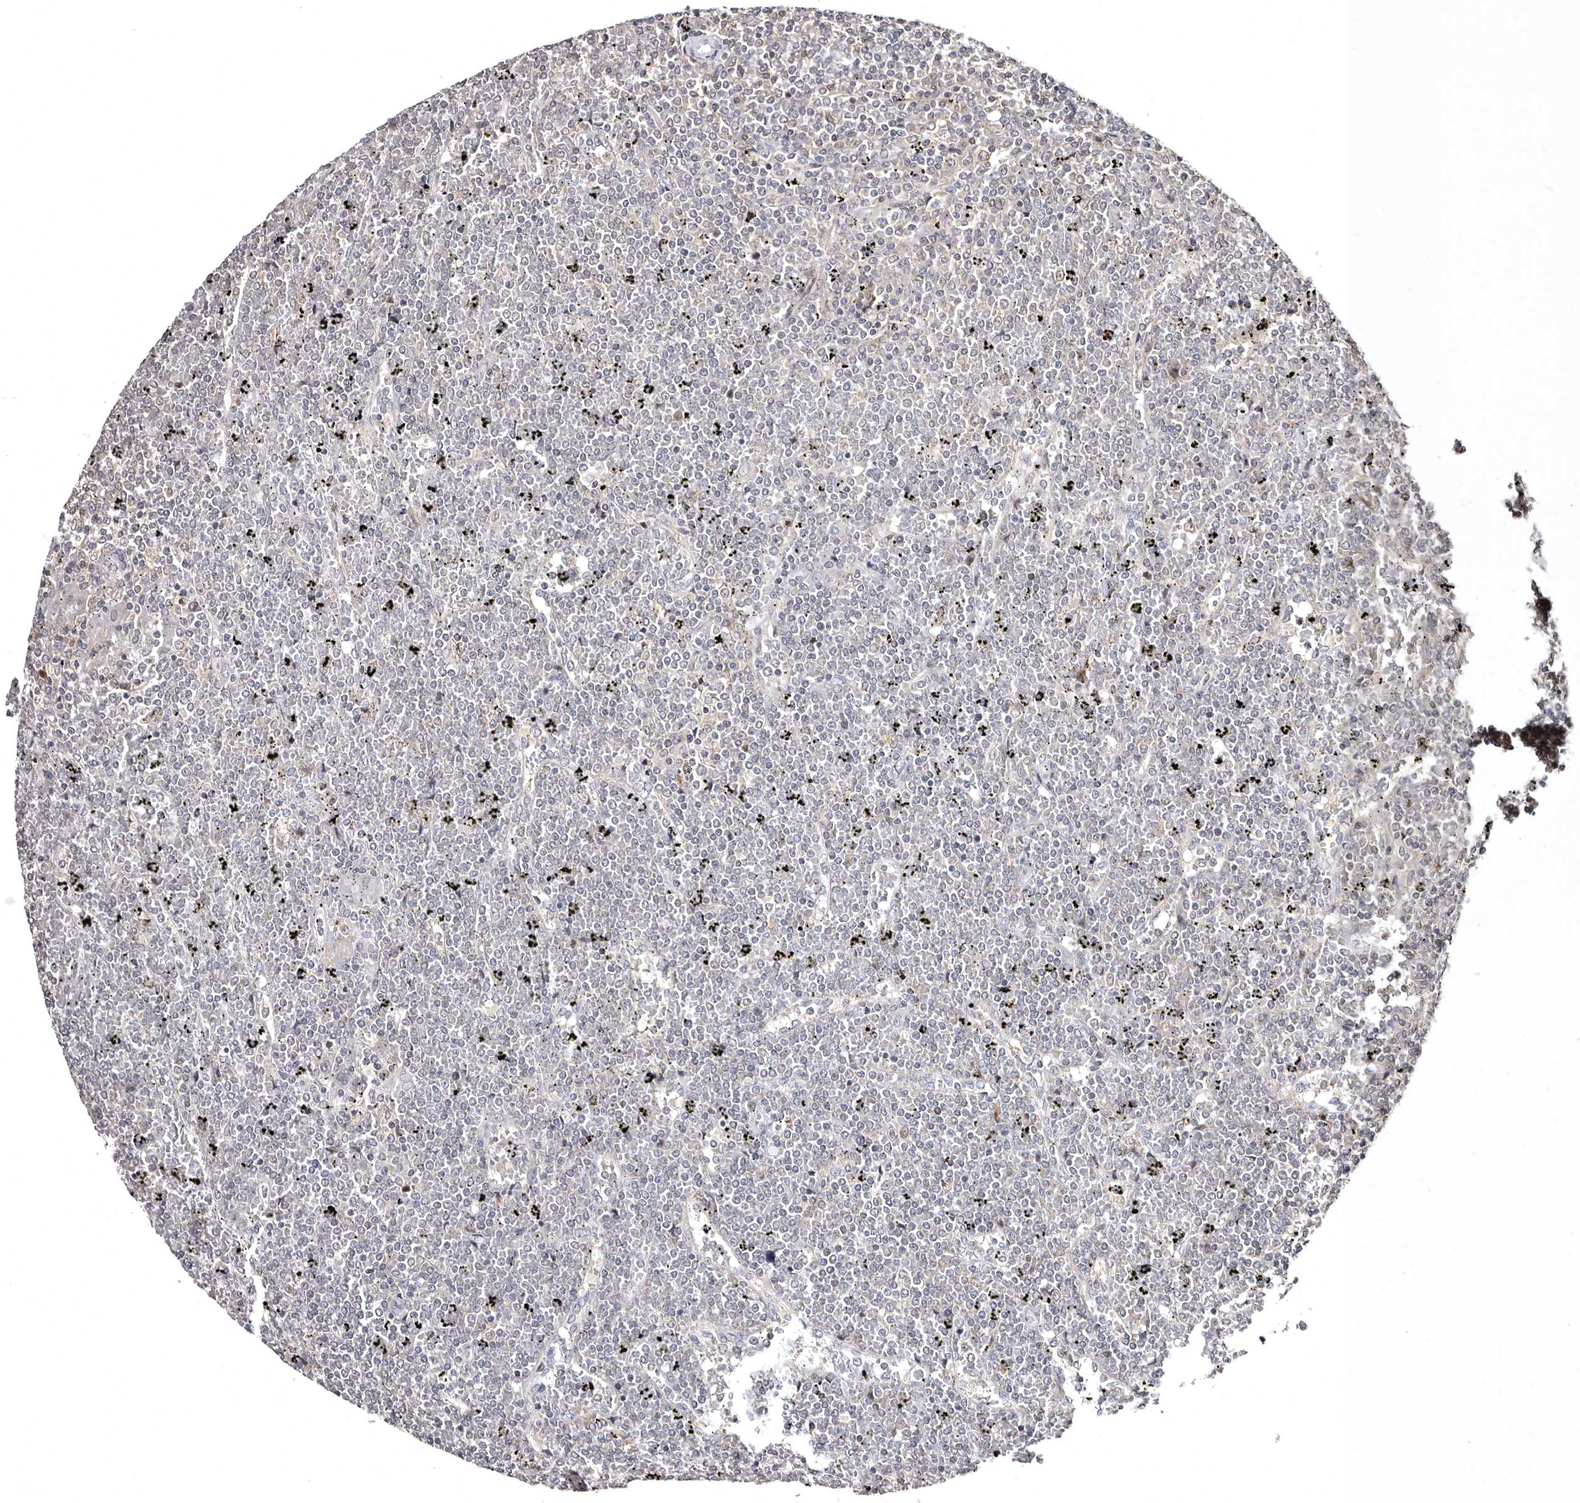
{"staining": {"intensity": "negative", "quantity": "none", "location": "none"}, "tissue": "lymphoma", "cell_type": "Tumor cells", "image_type": "cancer", "snomed": [{"axis": "morphology", "description": "Malignant lymphoma, non-Hodgkin's type, Low grade"}, {"axis": "topography", "description": "Spleen"}], "caption": "Lymphoma was stained to show a protein in brown. There is no significant positivity in tumor cells.", "gene": "PHF20L1", "patient": {"sex": "female", "age": 19}}